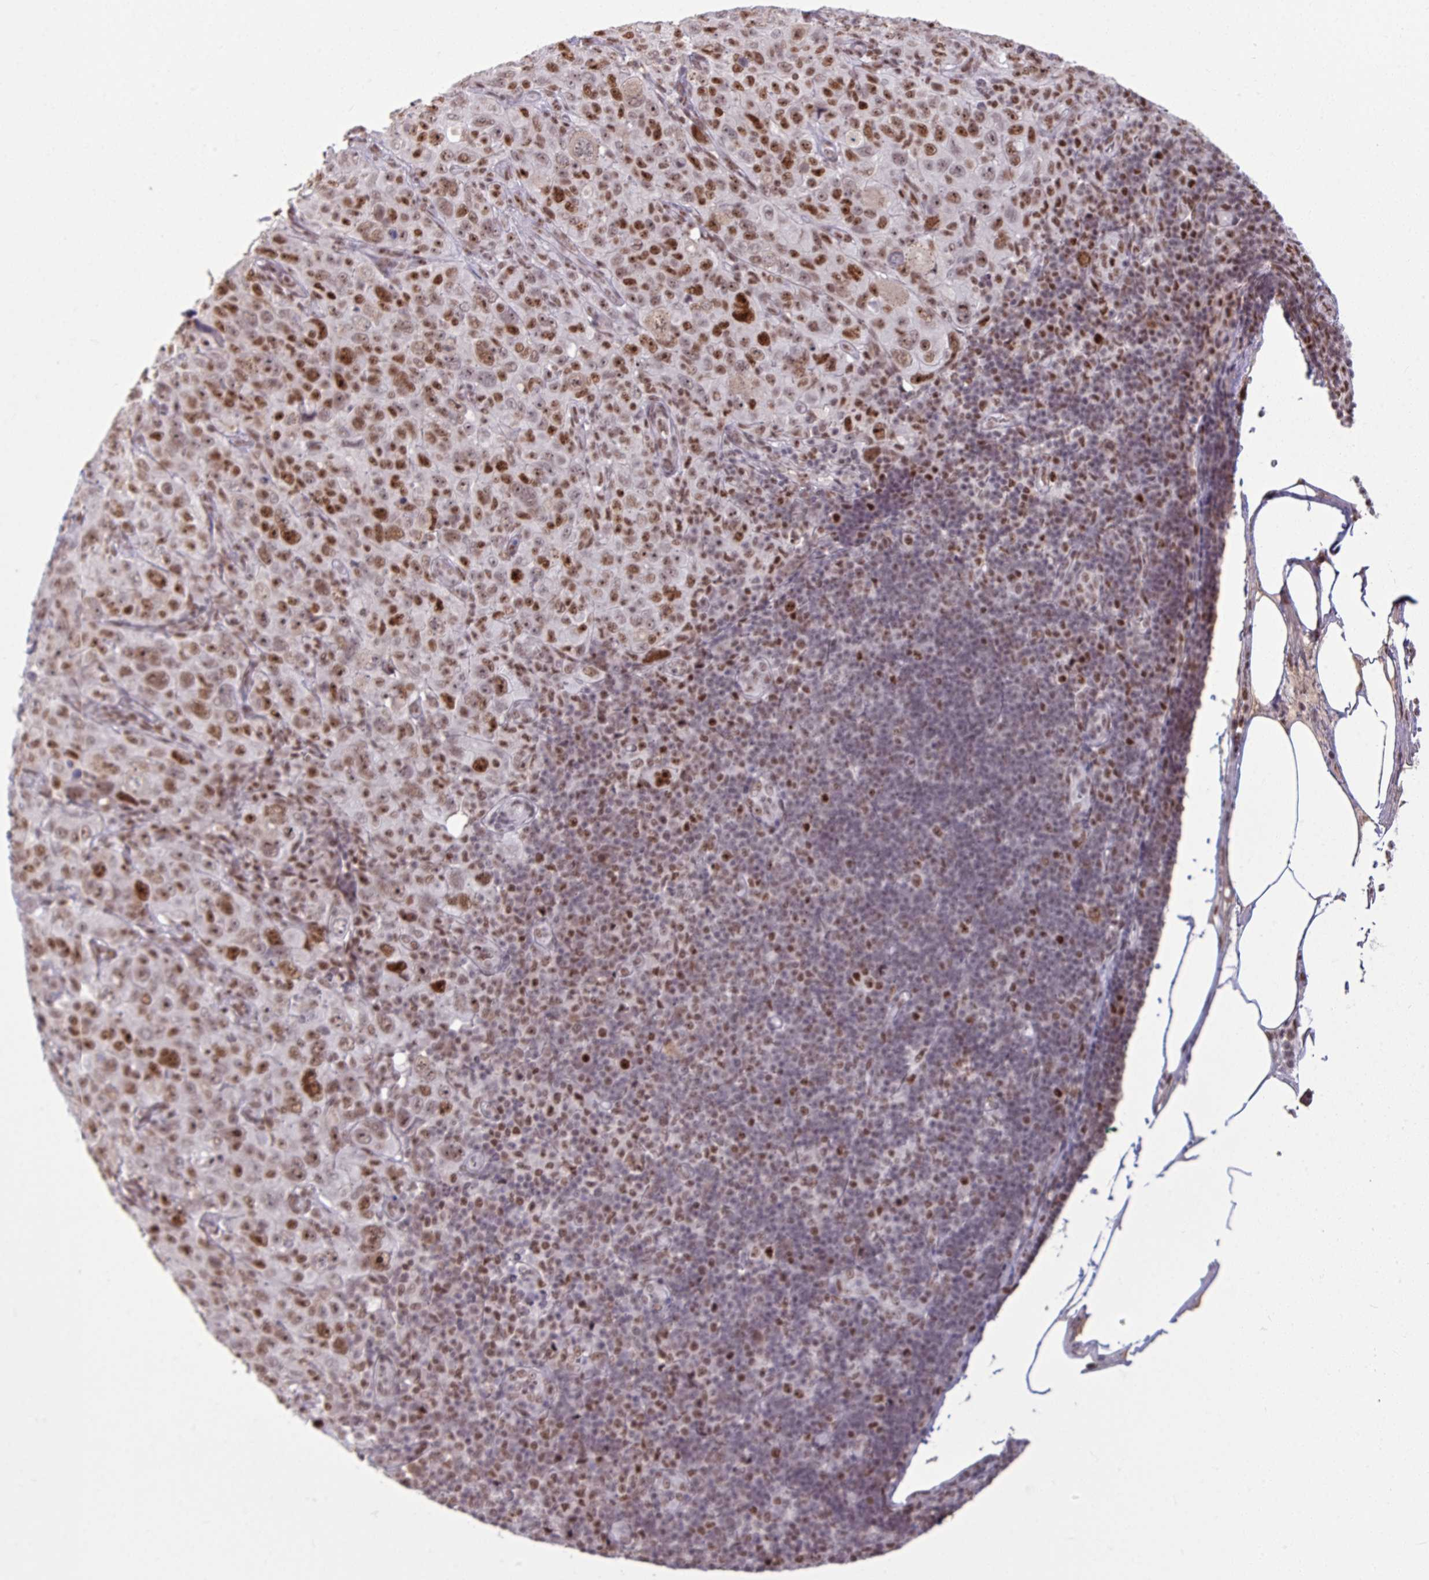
{"staining": {"intensity": "strong", "quantity": ">75%", "location": "nuclear"}, "tissue": "pancreatic cancer", "cell_type": "Tumor cells", "image_type": "cancer", "snomed": [{"axis": "morphology", "description": "Adenocarcinoma, NOS"}, {"axis": "topography", "description": "Pancreas"}], "caption": "Pancreatic cancer (adenocarcinoma) stained for a protein shows strong nuclear positivity in tumor cells.", "gene": "TDG", "patient": {"sex": "male", "age": 68}}